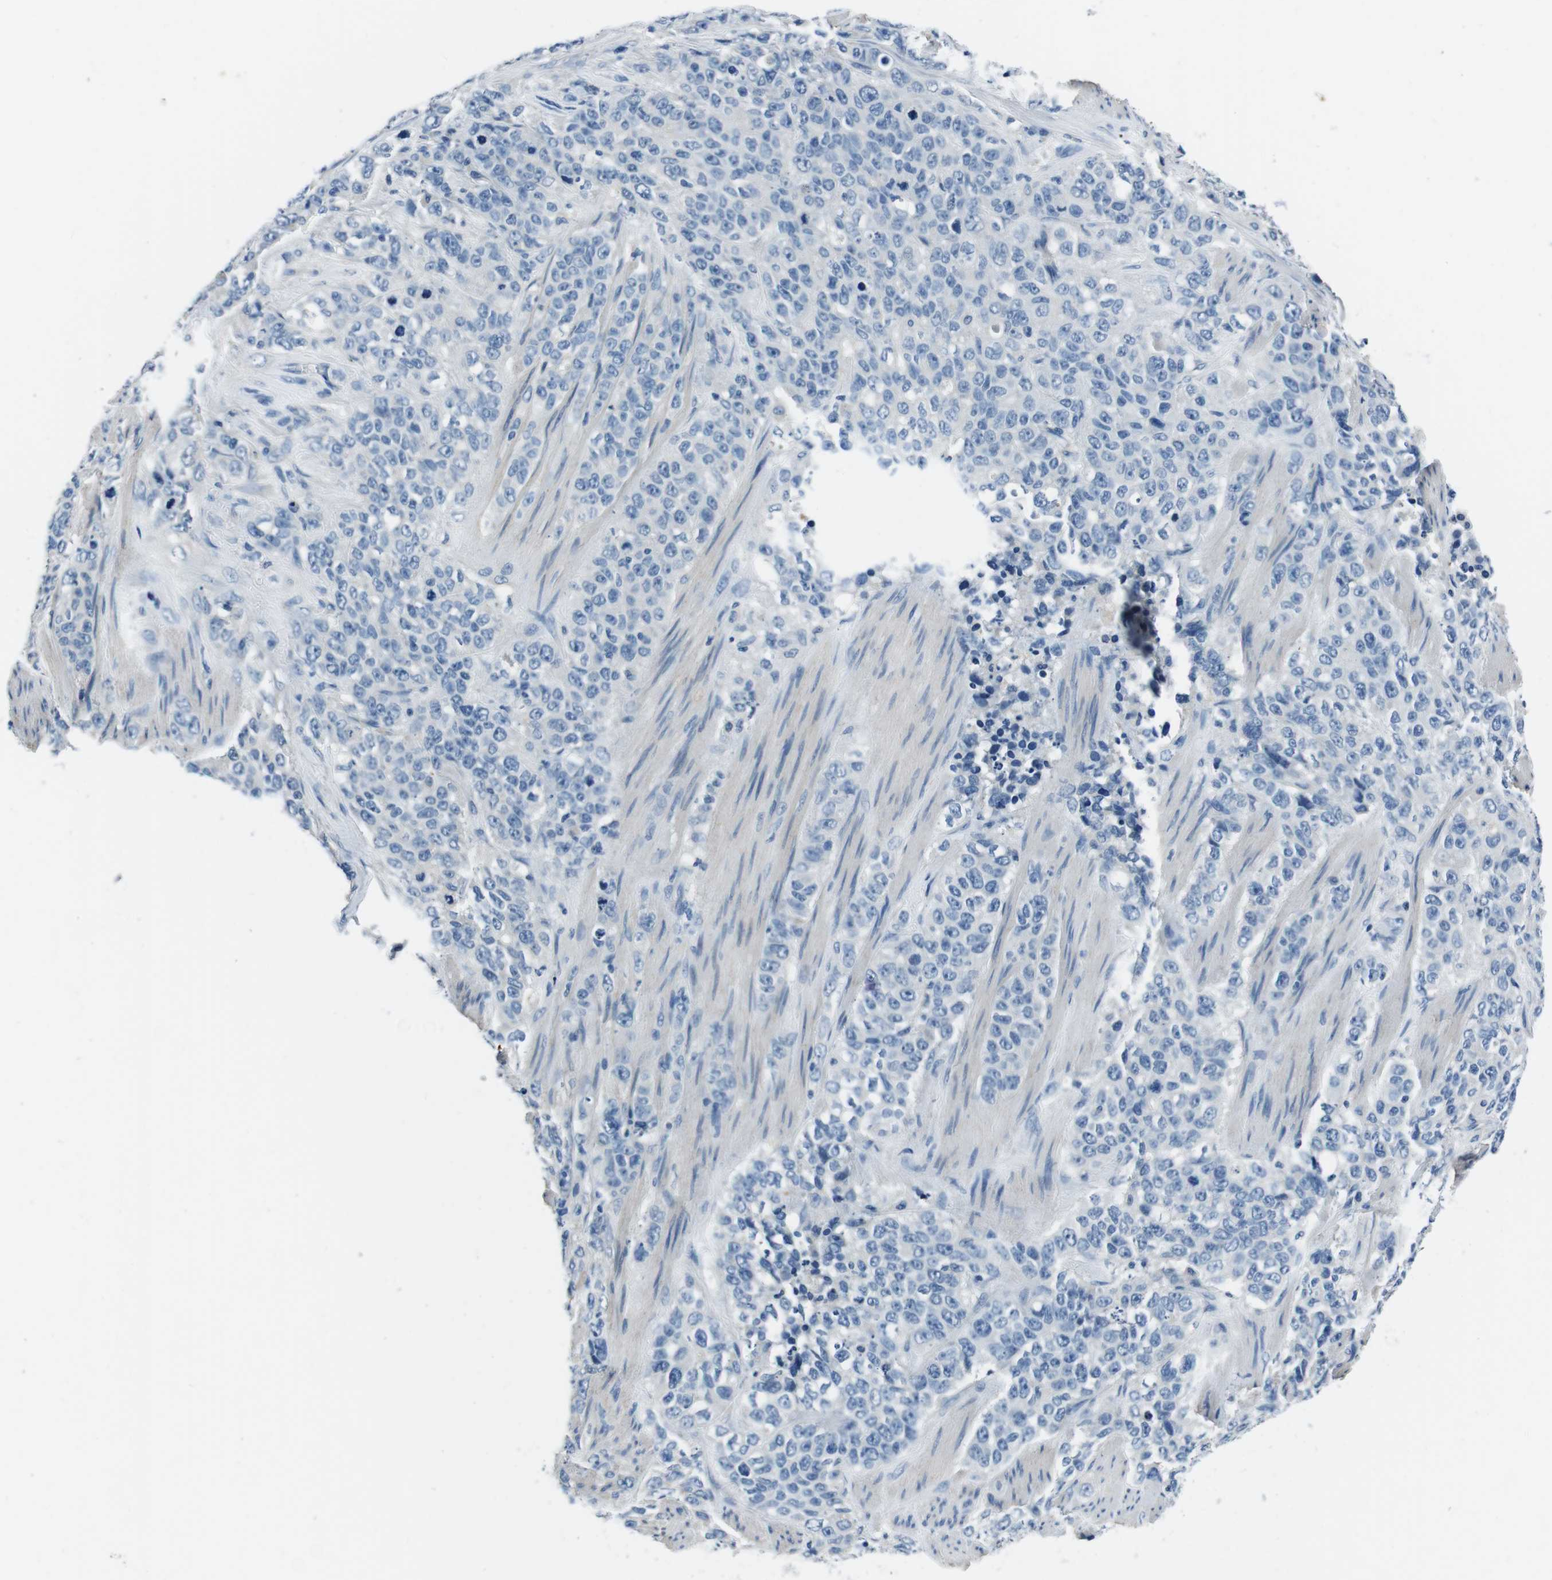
{"staining": {"intensity": "negative", "quantity": "none", "location": "none"}, "tissue": "stomach cancer", "cell_type": "Tumor cells", "image_type": "cancer", "snomed": [{"axis": "morphology", "description": "Adenocarcinoma, NOS"}, {"axis": "topography", "description": "Stomach"}], "caption": "Protein analysis of stomach adenocarcinoma reveals no significant staining in tumor cells.", "gene": "CASQ1", "patient": {"sex": "male", "age": 48}}